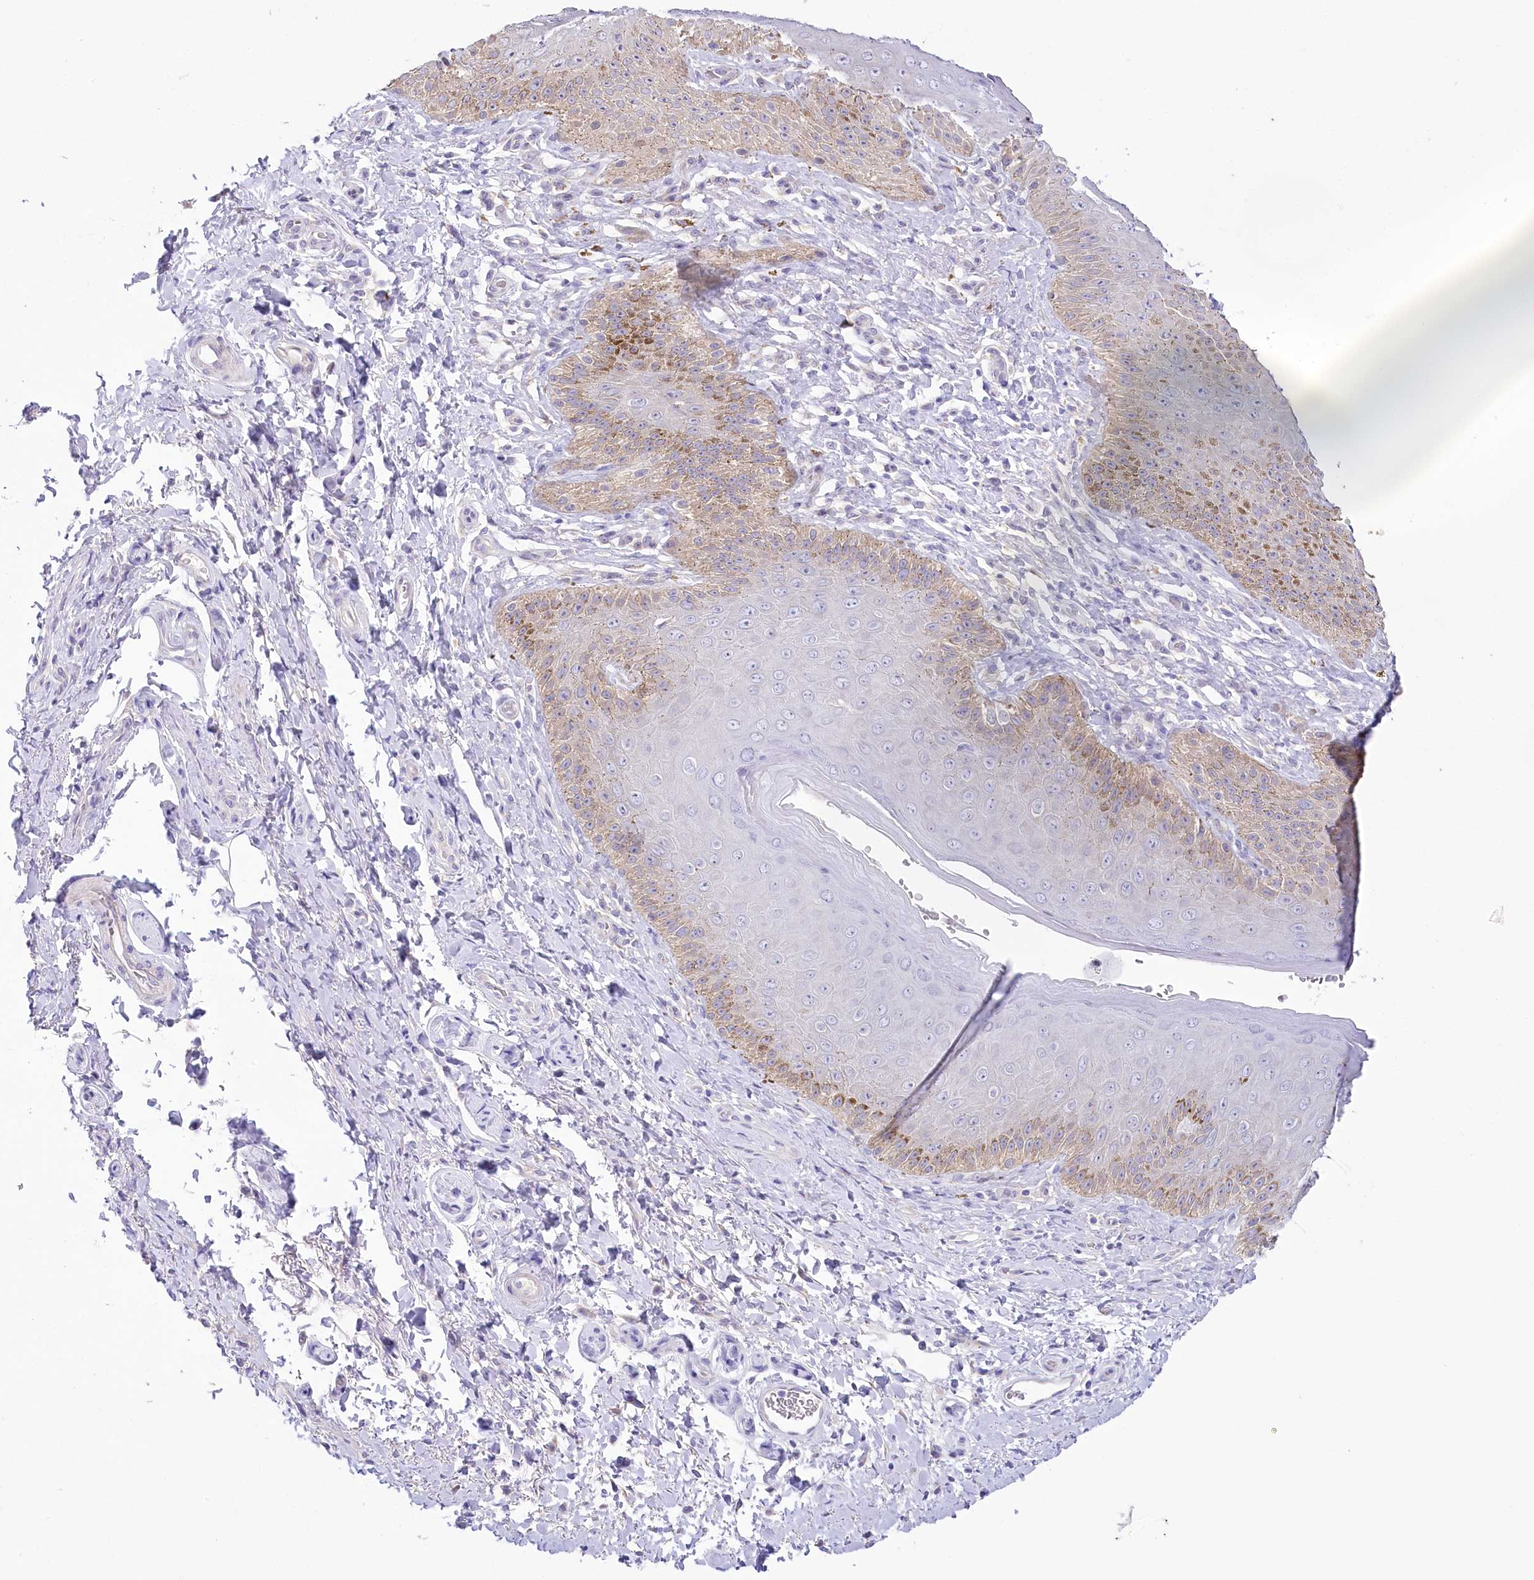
{"staining": {"intensity": "moderate", "quantity": "25%-75%", "location": "cytoplasmic/membranous"}, "tissue": "skin", "cell_type": "Epidermal cells", "image_type": "normal", "snomed": [{"axis": "morphology", "description": "Normal tissue, NOS"}, {"axis": "topography", "description": "Anal"}], "caption": "Brown immunohistochemical staining in unremarkable human skin reveals moderate cytoplasmic/membranous expression in approximately 25%-75% of epidermal cells. The staining is performed using DAB brown chromogen to label protein expression. The nuclei are counter-stained blue using hematoxylin.", "gene": "MYOZ1", "patient": {"sex": "male", "age": 44}}